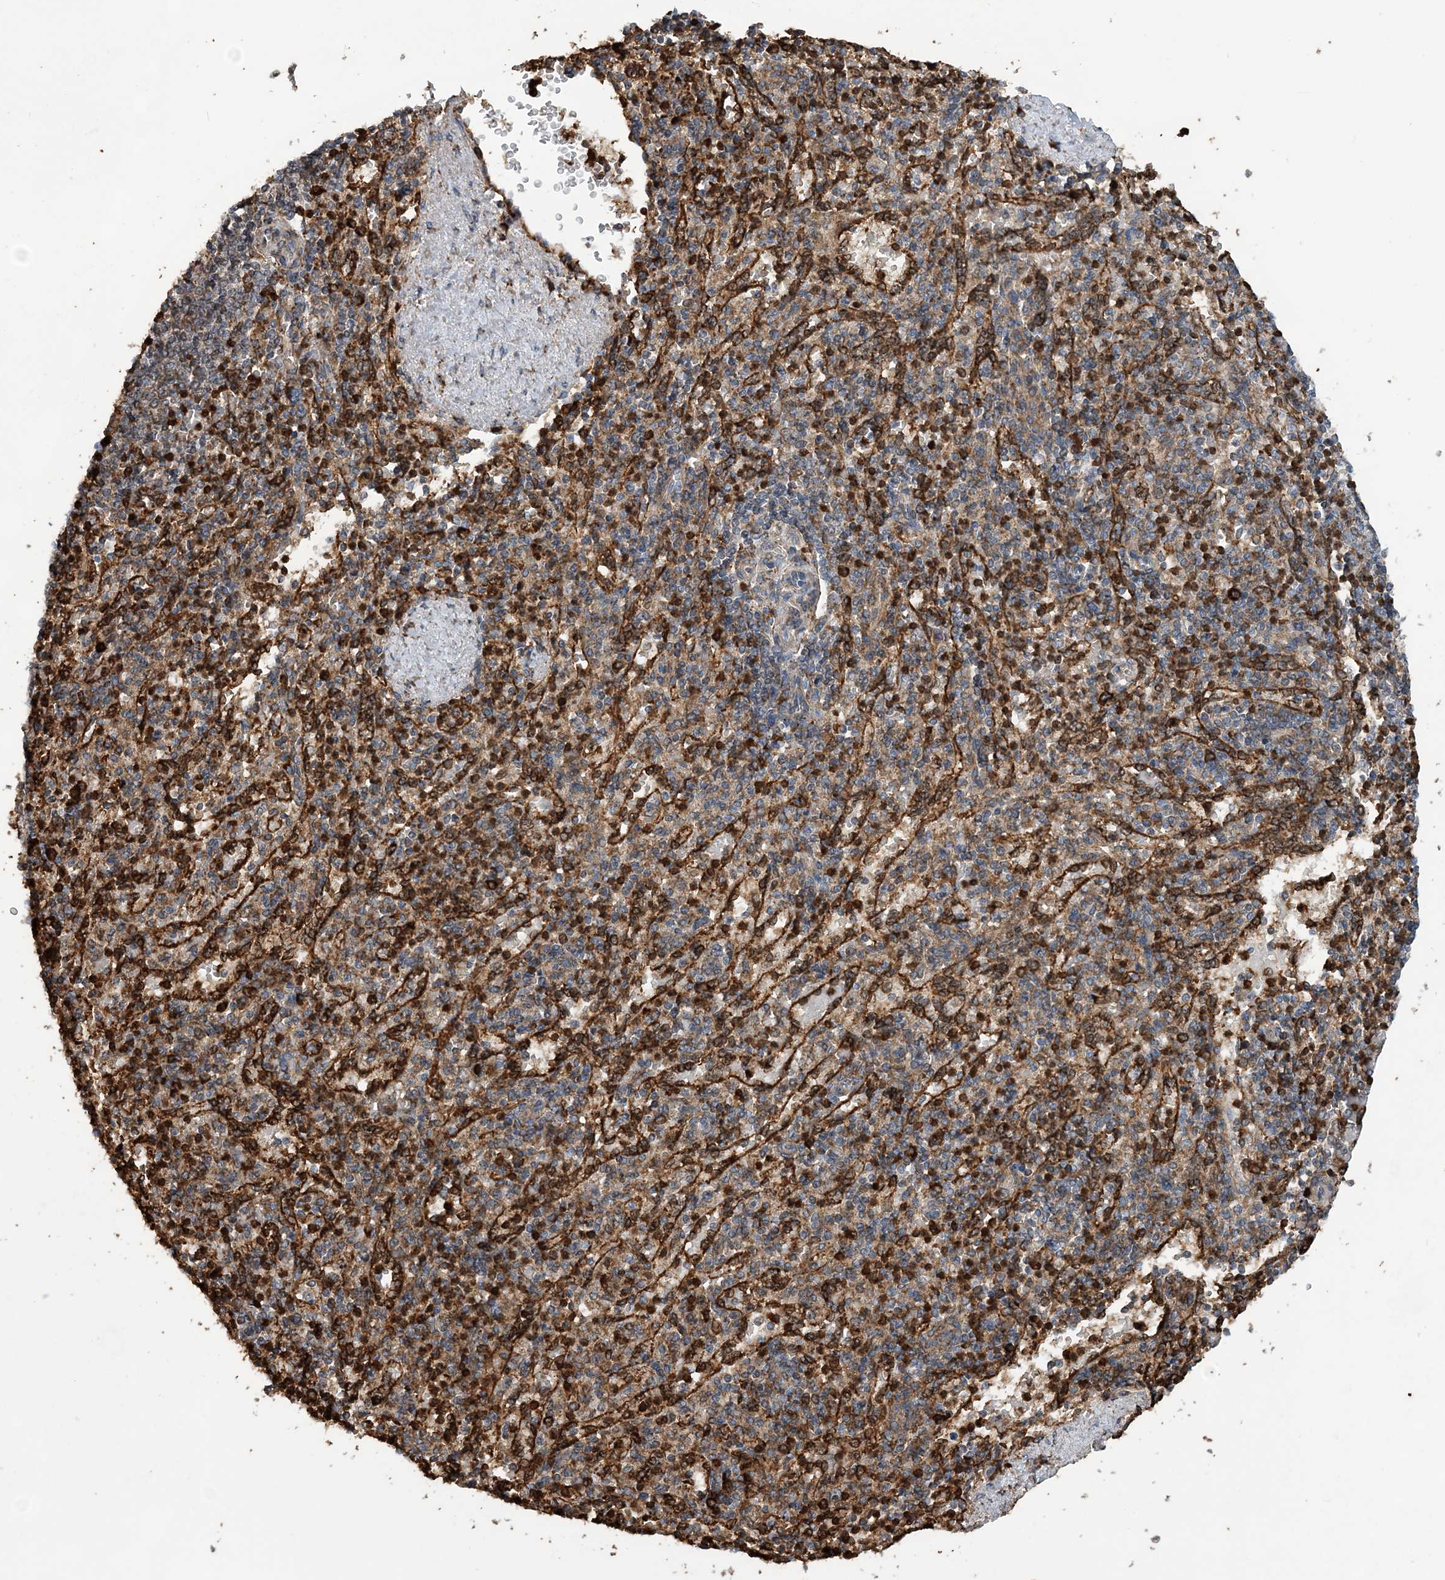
{"staining": {"intensity": "moderate", "quantity": "25%-75%", "location": "cytoplasmic/membranous"}, "tissue": "spleen", "cell_type": "Cells in red pulp", "image_type": "normal", "snomed": [{"axis": "morphology", "description": "Normal tissue, NOS"}, {"axis": "topography", "description": "Spleen"}], "caption": "Immunohistochemical staining of unremarkable human spleen exhibits moderate cytoplasmic/membranous protein positivity in approximately 25%-75% of cells in red pulp.", "gene": "WDR12", "patient": {"sex": "female", "age": 74}}